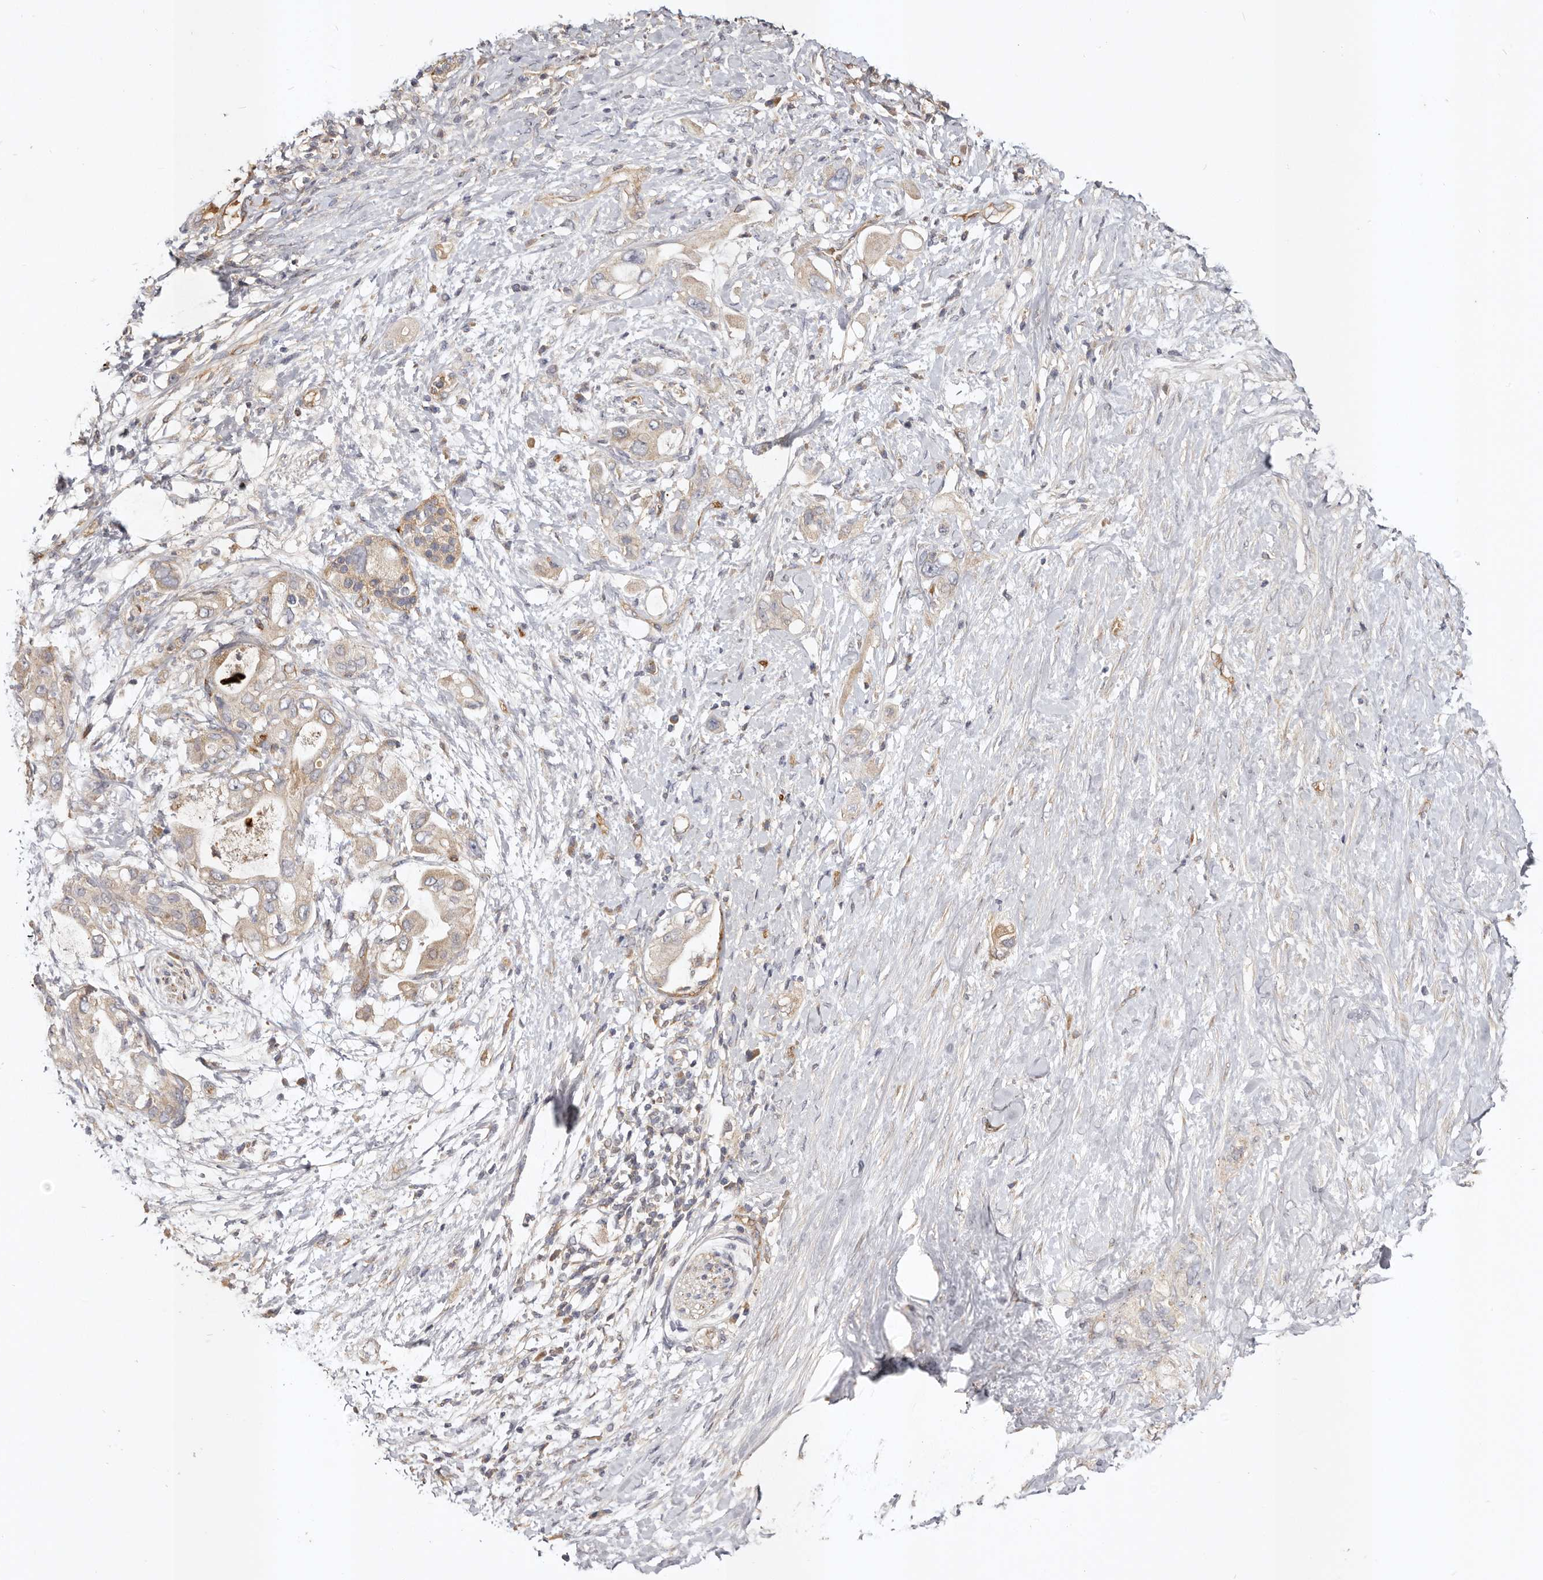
{"staining": {"intensity": "weak", "quantity": ">75%", "location": "cytoplasmic/membranous"}, "tissue": "pancreatic cancer", "cell_type": "Tumor cells", "image_type": "cancer", "snomed": [{"axis": "morphology", "description": "Adenocarcinoma, NOS"}, {"axis": "topography", "description": "Pancreas"}], "caption": "High-magnification brightfield microscopy of pancreatic cancer stained with DAB (brown) and counterstained with hematoxylin (blue). tumor cells exhibit weak cytoplasmic/membranous expression is seen in approximately>75% of cells.", "gene": "ADAMTS9", "patient": {"sex": "female", "age": 56}}